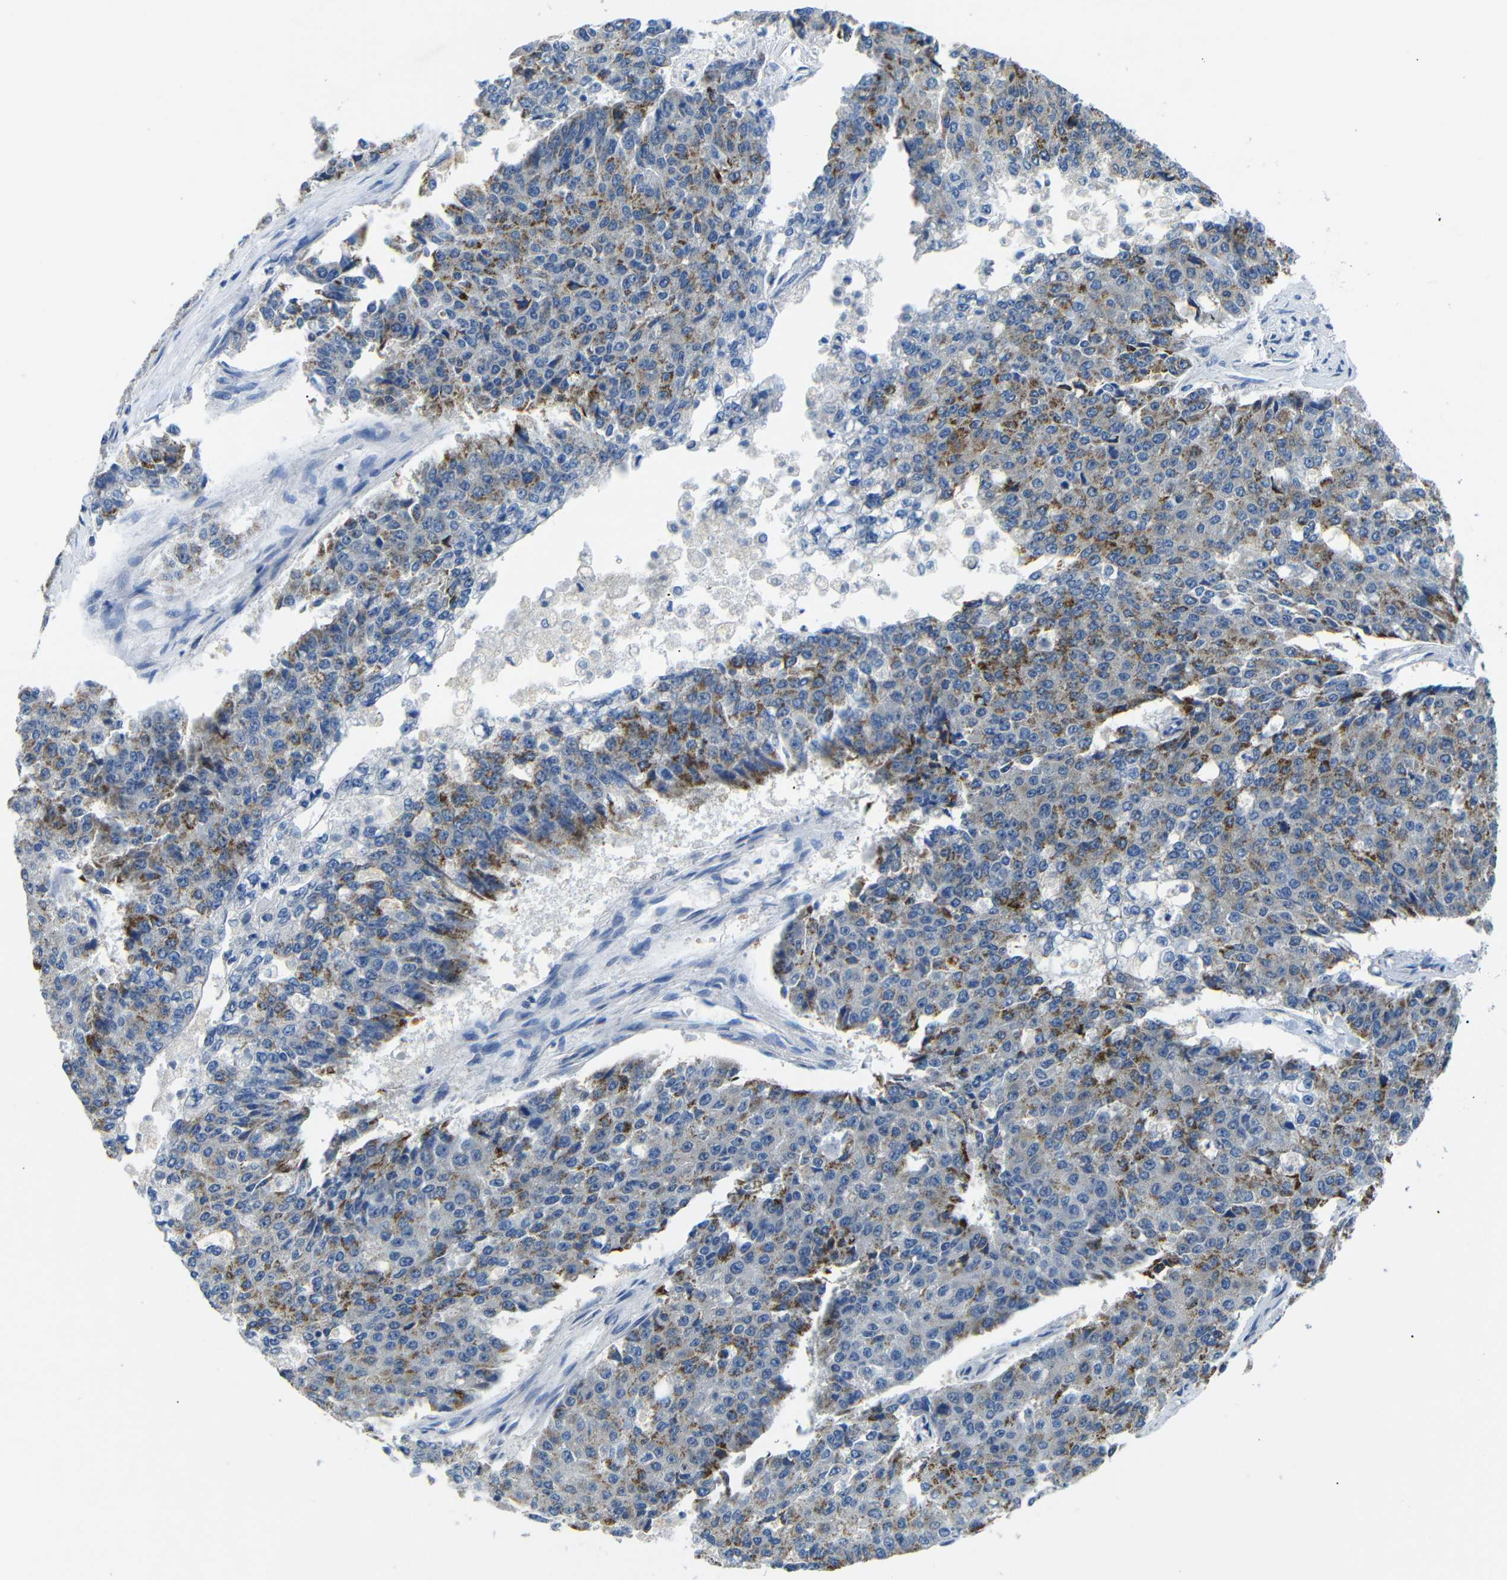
{"staining": {"intensity": "moderate", "quantity": ">75%", "location": "cytoplasmic/membranous"}, "tissue": "pancreatic cancer", "cell_type": "Tumor cells", "image_type": "cancer", "snomed": [{"axis": "morphology", "description": "Adenocarcinoma, NOS"}, {"axis": "topography", "description": "Pancreas"}], "caption": "Moderate cytoplasmic/membranous protein expression is identified in approximately >75% of tumor cells in pancreatic cancer (adenocarcinoma). Ihc stains the protein in brown and the nuclei are stained blue.", "gene": "DCP1A", "patient": {"sex": "male", "age": 50}}